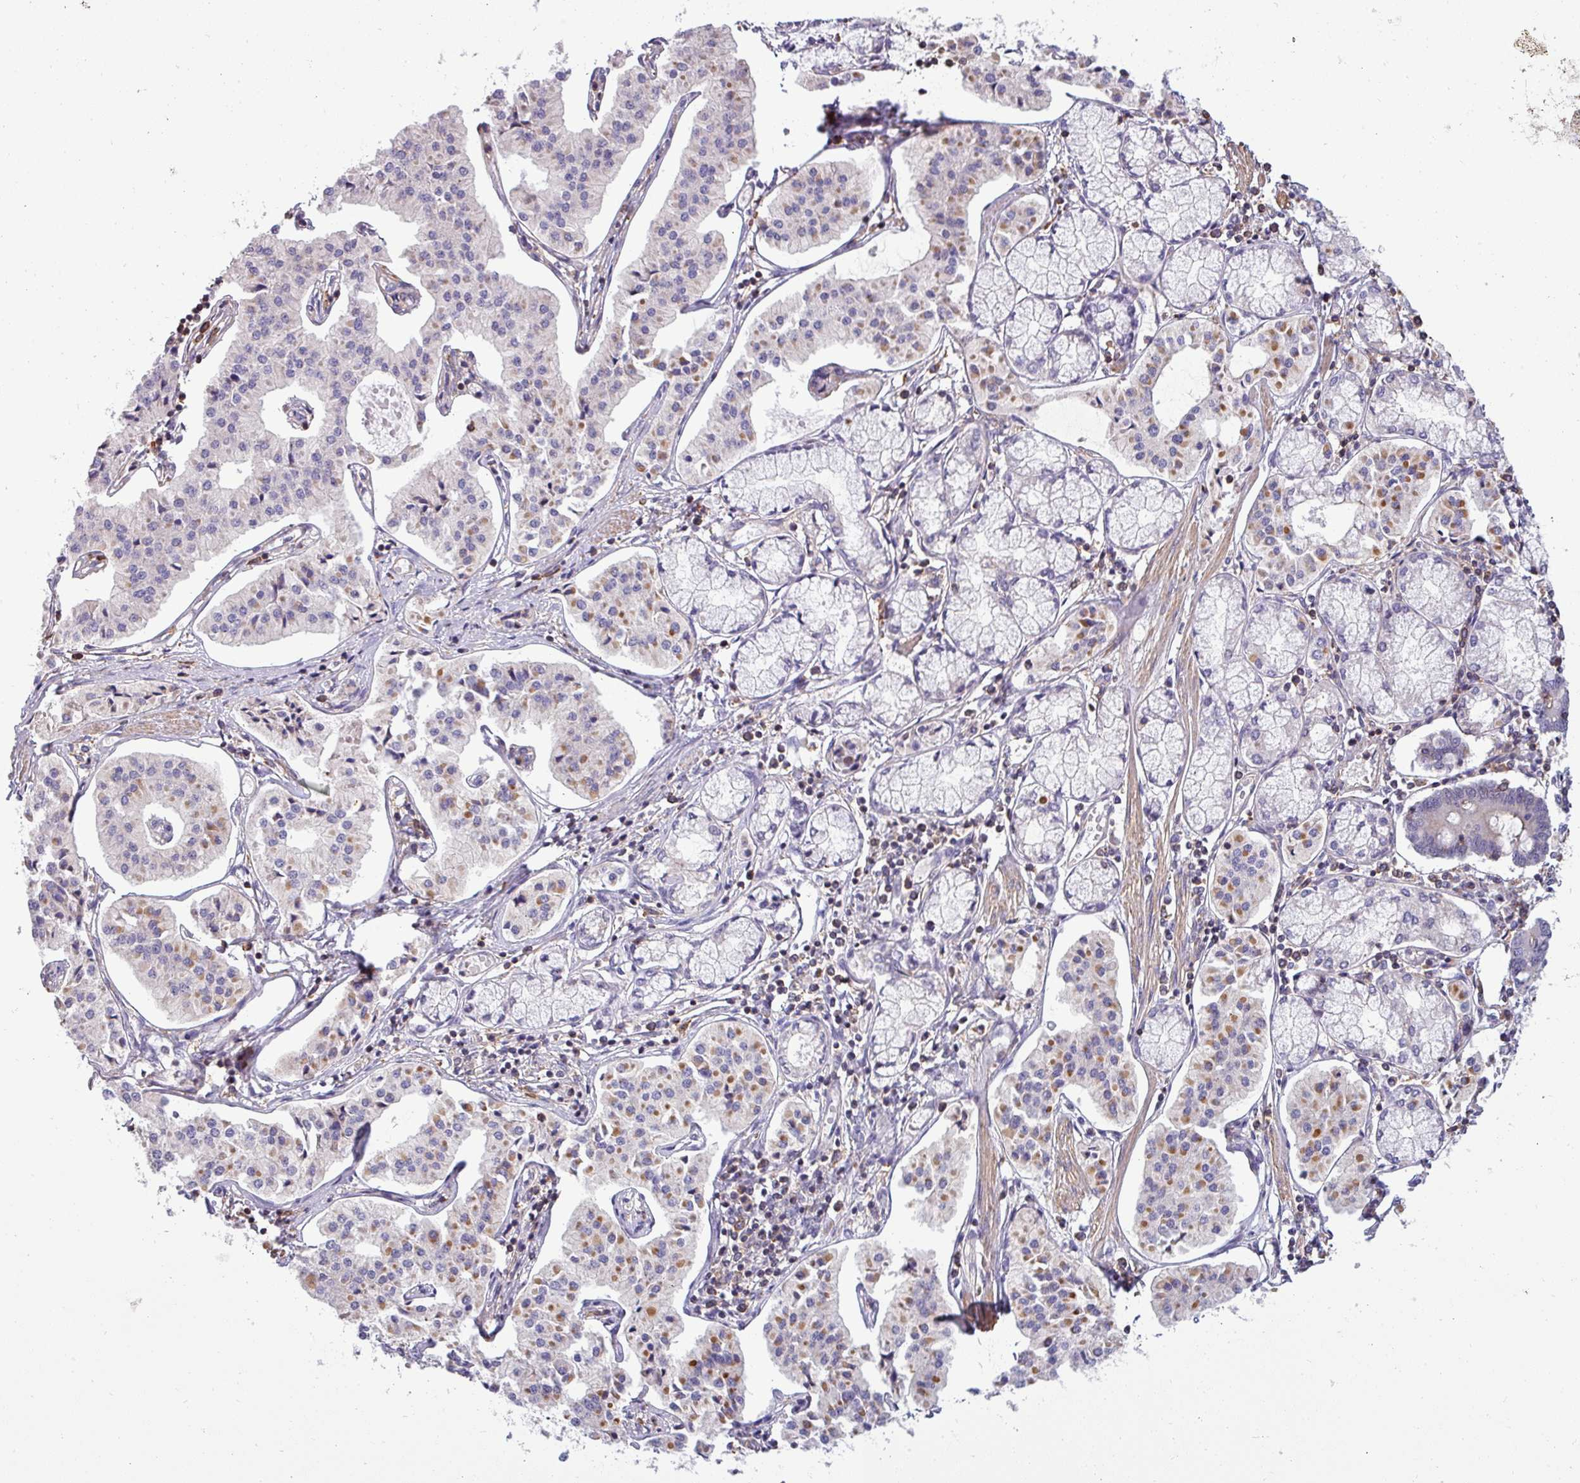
{"staining": {"intensity": "moderate", "quantity": "<25%", "location": "cytoplasmic/membranous"}, "tissue": "pancreatic cancer", "cell_type": "Tumor cells", "image_type": "cancer", "snomed": [{"axis": "morphology", "description": "Adenocarcinoma, NOS"}, {"axis": "topography", "description": "Pancreas"}], "caption": "Tumor cells show low levels of moderate cytoplasmic/membranous expression in about <25% of cells in pancreatic cancer. The staining was performed using DAB (3,3'-diaminobenzidine) to visualize the protein expression in brown, while the nuclei were stained in blue with hematoxylin (Magnification: 20x).", "gene": "ZNF835", "patient": {"sex": "female", "age": 50}}